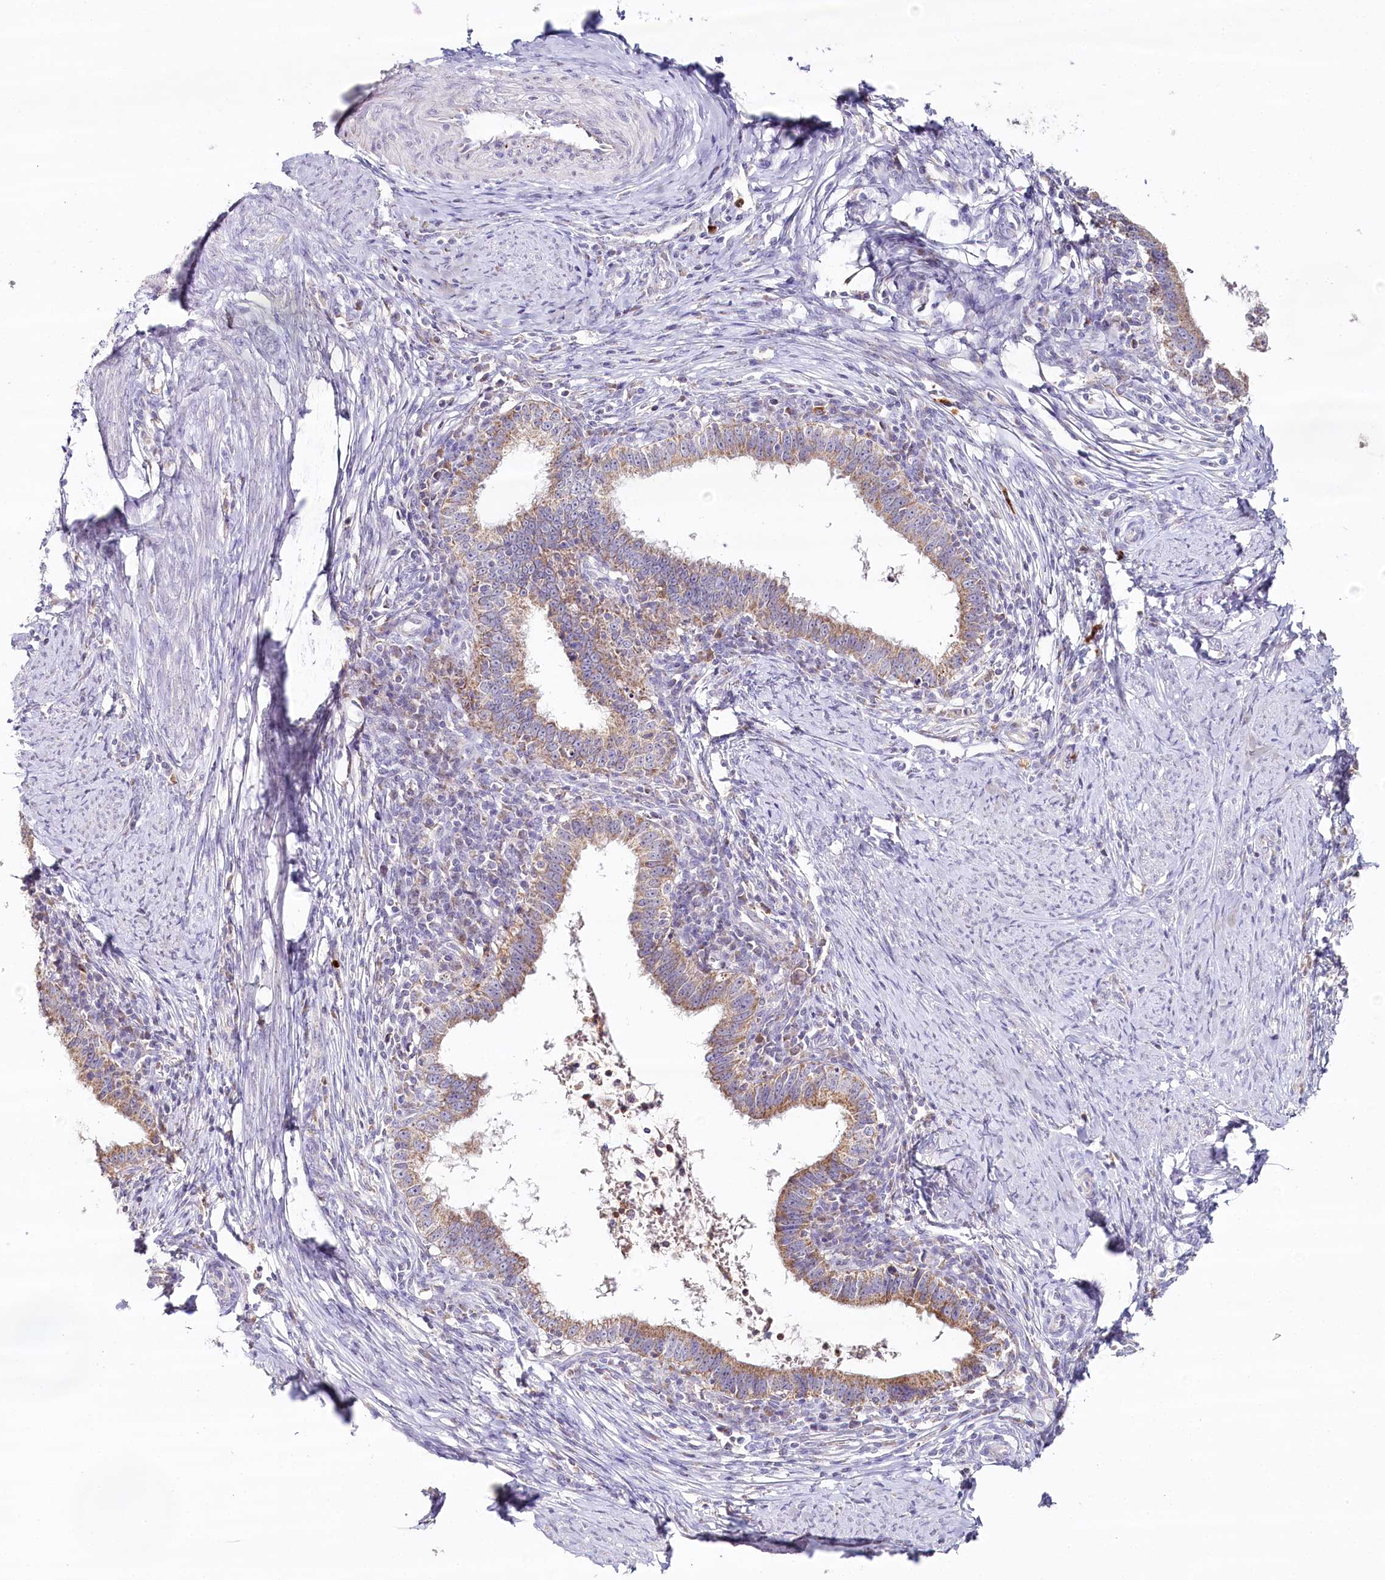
{"staining": {"intensity": "moderate", "quantity": "25%-75%", "location": "cytoplasmic/membranous"}, "tissue": "cervical cancer", "cell_type": "Tumor cells", "image_type": "cancer", "snomed": [{"axis": "morphology", "description": "Adenocarcinoma, NOS"}, {"axis": "topography", "description": "Cervix"}], "caption": "Cervical cancer stained with a protein marker displays moderate staining in tumor cells.", "gene": "MMP25", "patient": {"sex": "female", "age": 36}}